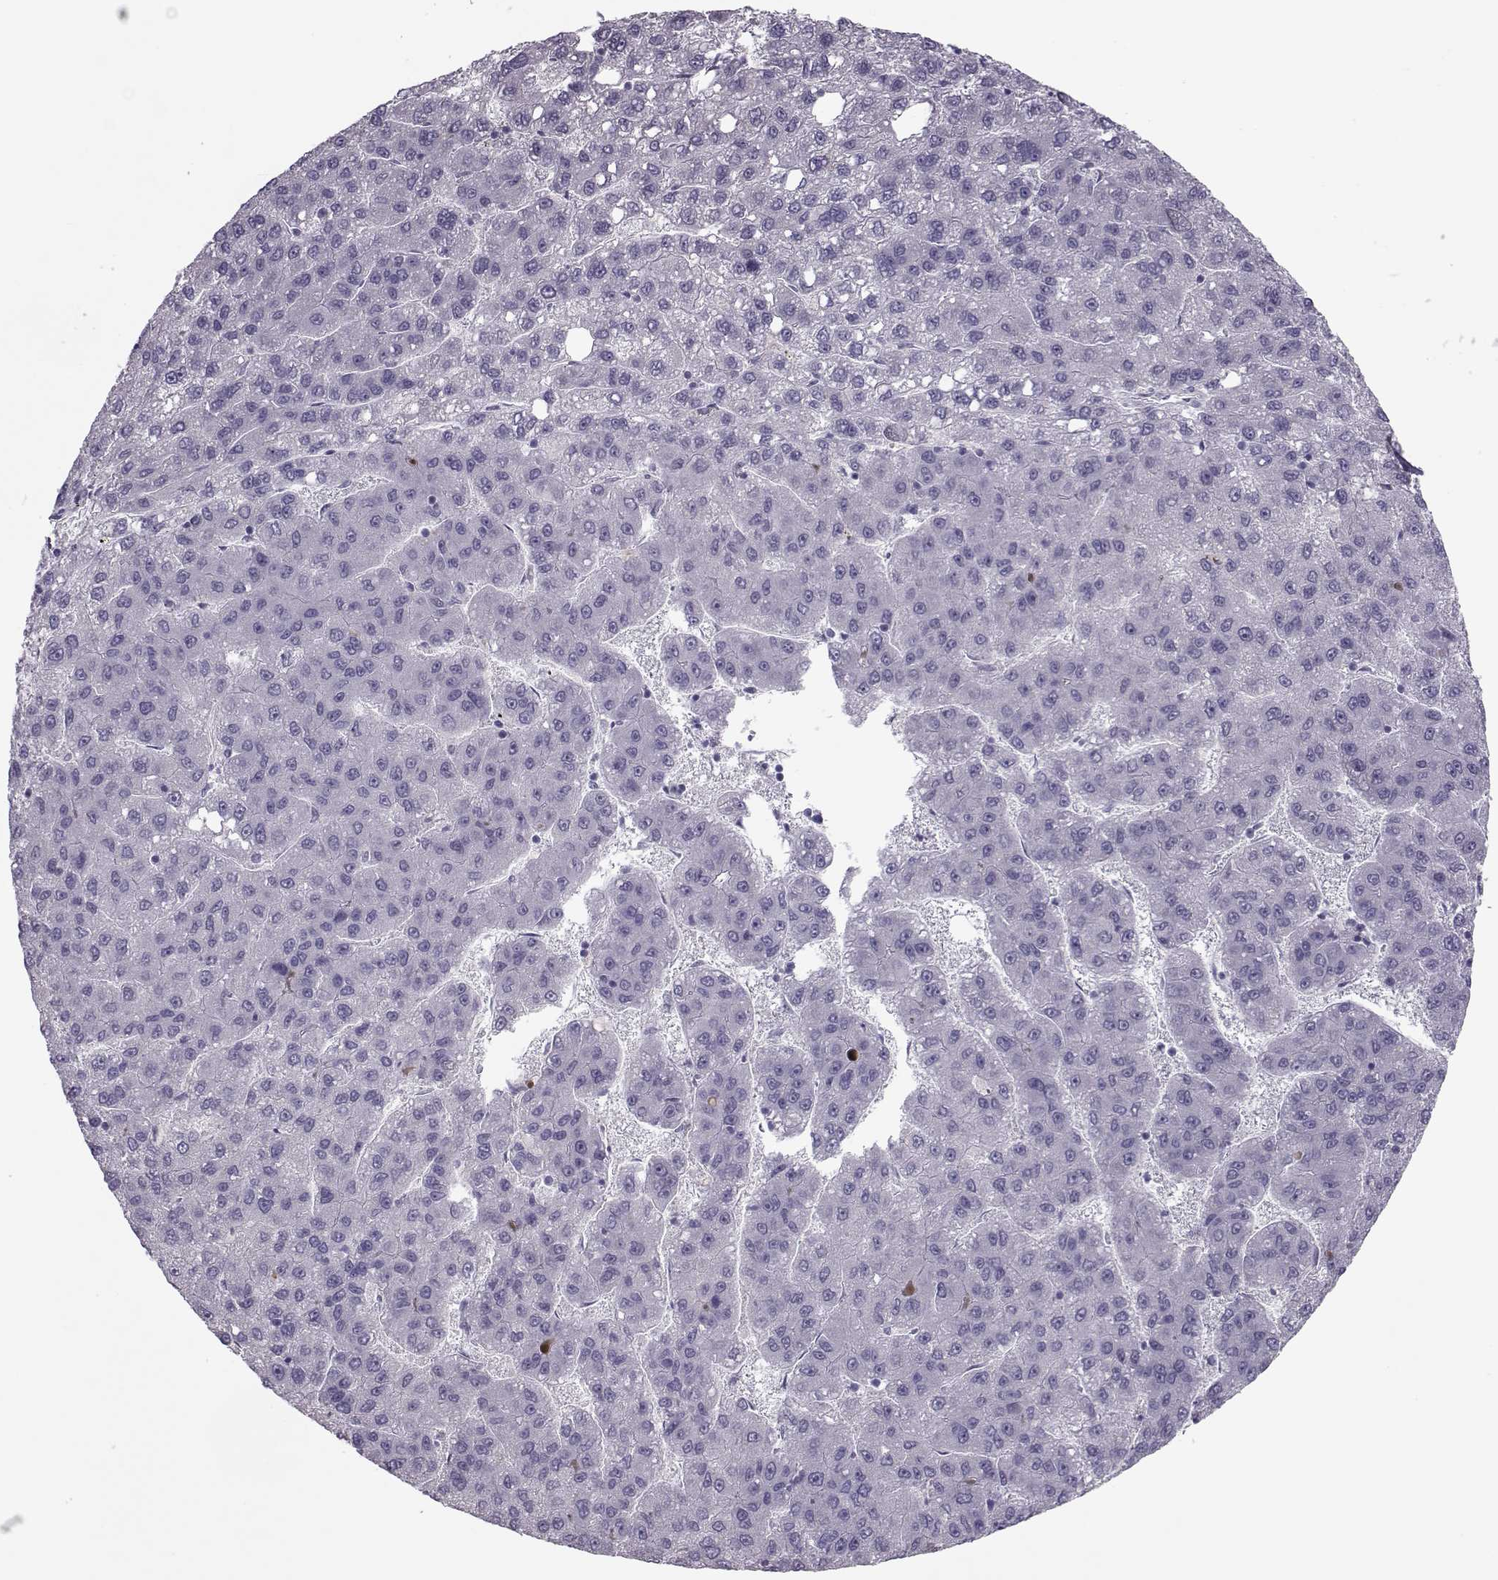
{"staining": {"intensity": "negative", "quantity": "none", "location": "none"}, "tissue": "liver cancer", "cell_type": "Tumor cells", "image_type": "cancer", "snomed": [{"axis": "morphology", "description": "Carcinoma, Hepatocellular, NOS"}, {"axis": "topography", "description": "Liver"}], "caption": "Liver cancer (hepatocellular carcinoma) was stained to show a protein in brown. There is no significant staining in tumor cells.", "gene": "ASRGL1", "patient": {"sex": "female", "age": 82}}